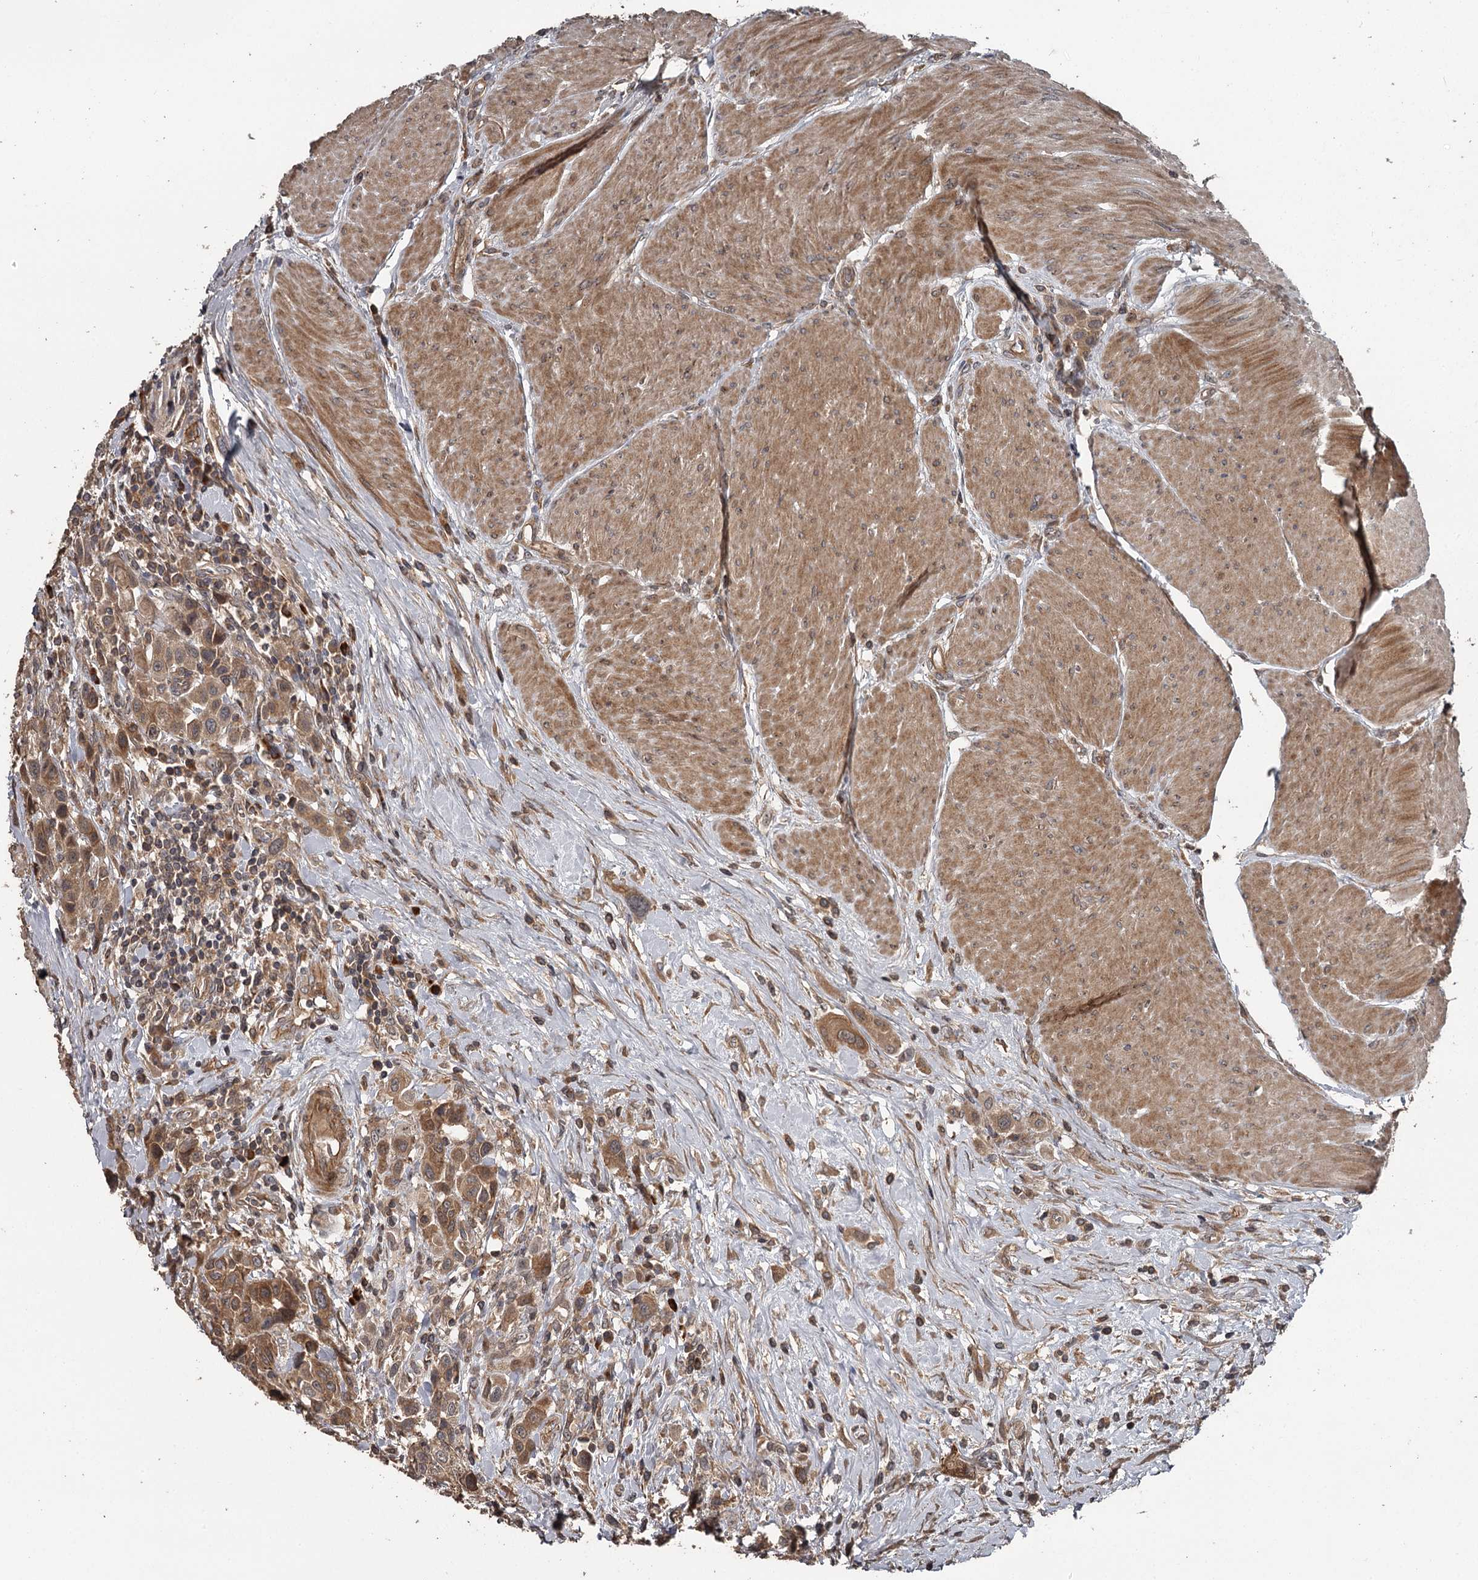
{"staining": {"intensity": "moderate", "quantity": ">75%", "location": "cytoplasmic/membranous"}, "tissue": "urothelial cancer", "cell_type": "Tumor cells", "image_type": "cancer", "snomed": [{"axis": "morphology", "description": "Urothelial carcinoma, High grade"}, {"axis": "topography", "description": "Urinary bladder"}], "caption": "Protein analysis of urothelial cancer tissue exhibits moderate cytoplasmic/membranous expression in approximately >75% of tumor cells.", "gene": "RAB21", "patient": {"sex": "male", "age": 50}}